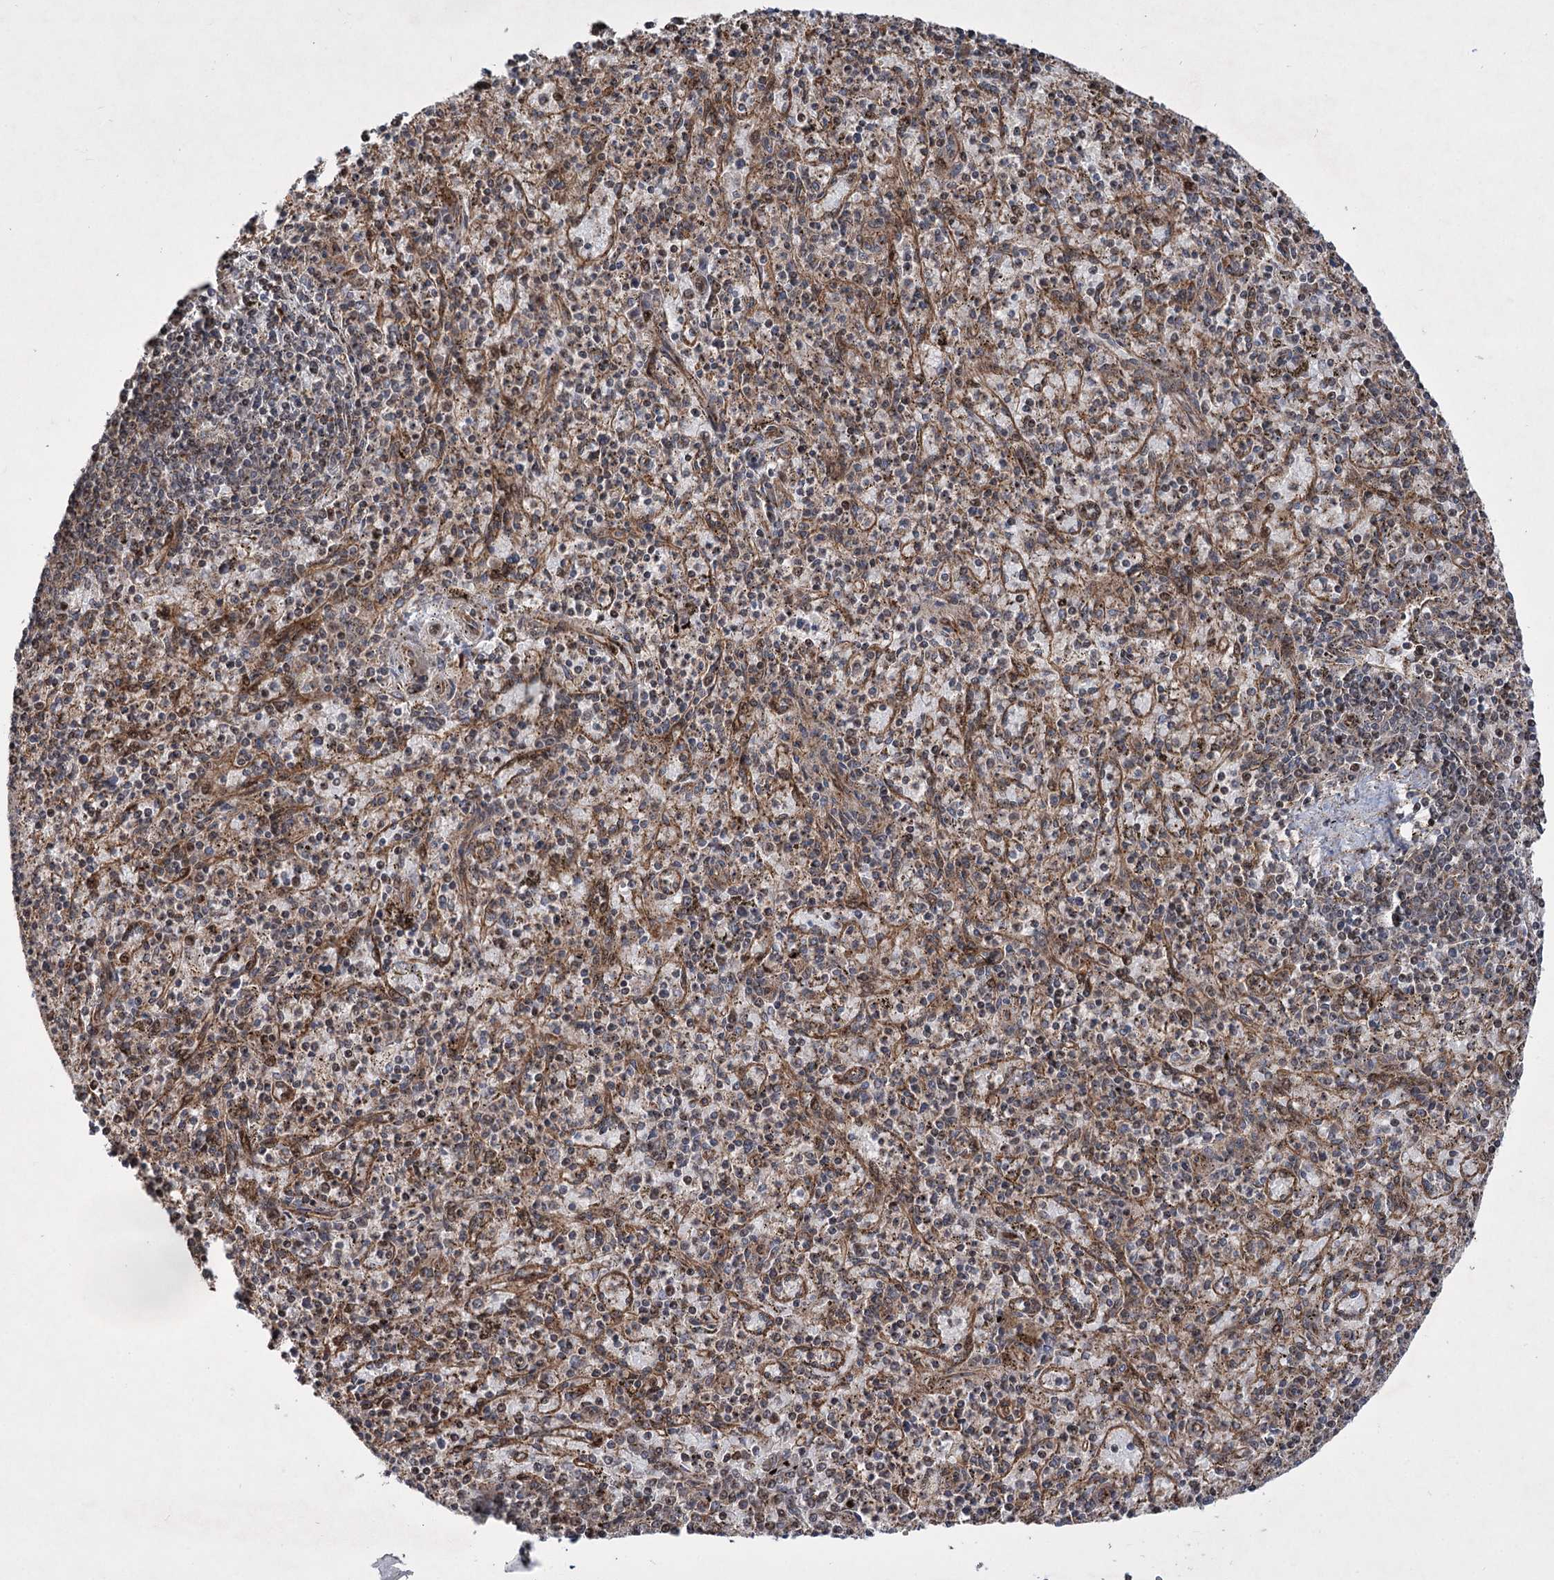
{"staining": {"intensity": "moderate", "quantity": "25%-75%", "location": "cytoplasmic/membranous,nuclear"}, "tissue": "spleen", "cell_type": "Cells in red pulp", "image_type": "normal", "snomed": [{"axis": "morphology", "description": "Normal tissue, NOS"}, {"axis": "topography", "description": "Spleen"}], "caption": "The histopathology image displays staining of normal spleen, revealing moderate cytoplasmic/membranous,nuclear protein expression (brown color) within cells in red pulp. (Brightfield microscopy of DAB IHC at high magnification).", "gene": "SERINC5", "patient": {"sex": "male", "age": 72}}